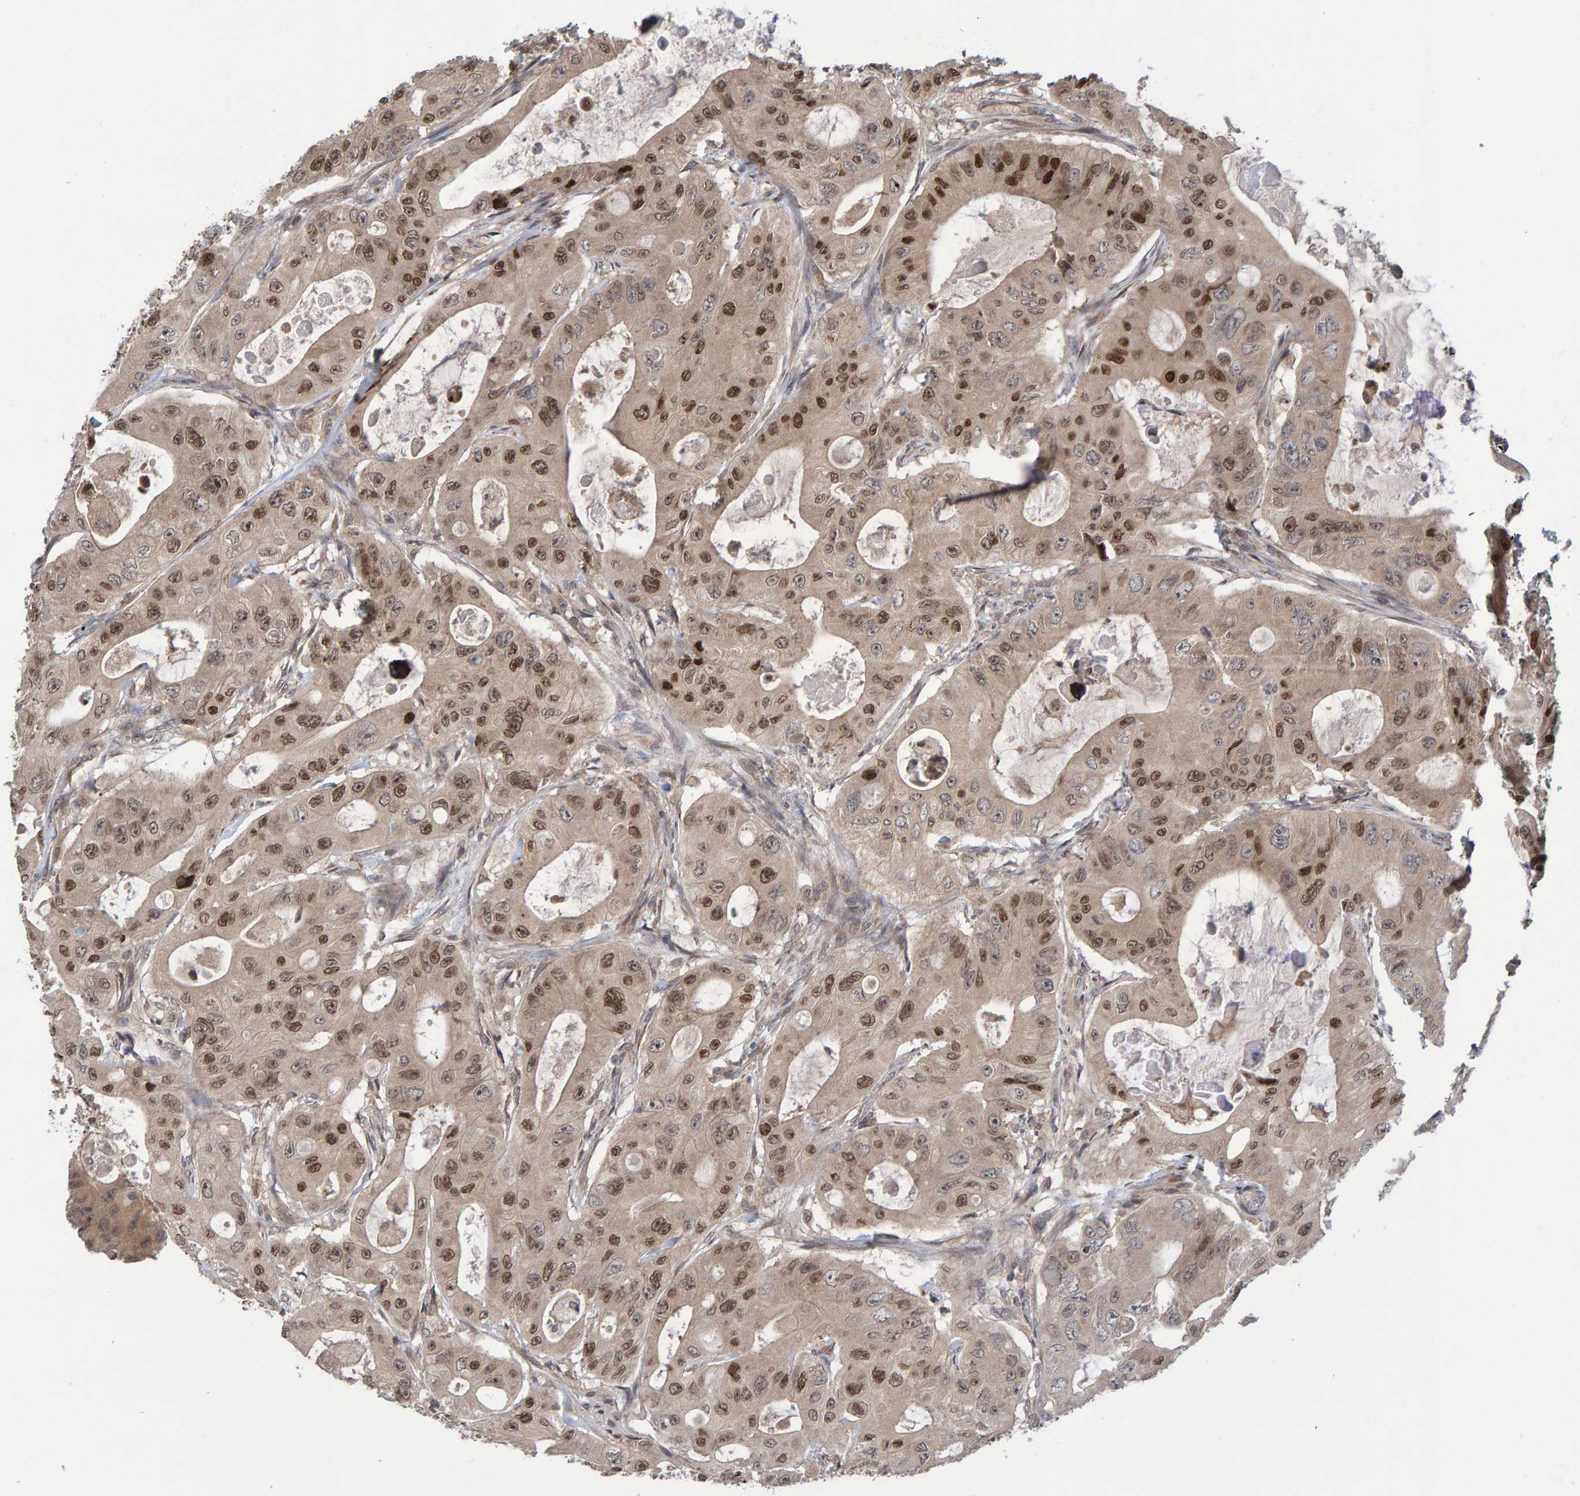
{"staining": {"intensity": "moderate", "quantity": ">75%", "location": "nuclear"}, "tissue": "colorectal cancer", "cell_type": "Tumor cells", "image_type": "cancer", "snomed": [{"axis": "morphology", "description": "Adenocarcinoma, NOS"}, {"axis": "topography", "description": "Colon"}], "caption": "About >75% of tumor cells in adenocarcinoma (colorectal) display moderate nuclear protein staining as visualized by brown immunohistochemical staining.", "gene": "GAB2", "patient": {"sex": "female", "age": 46}}